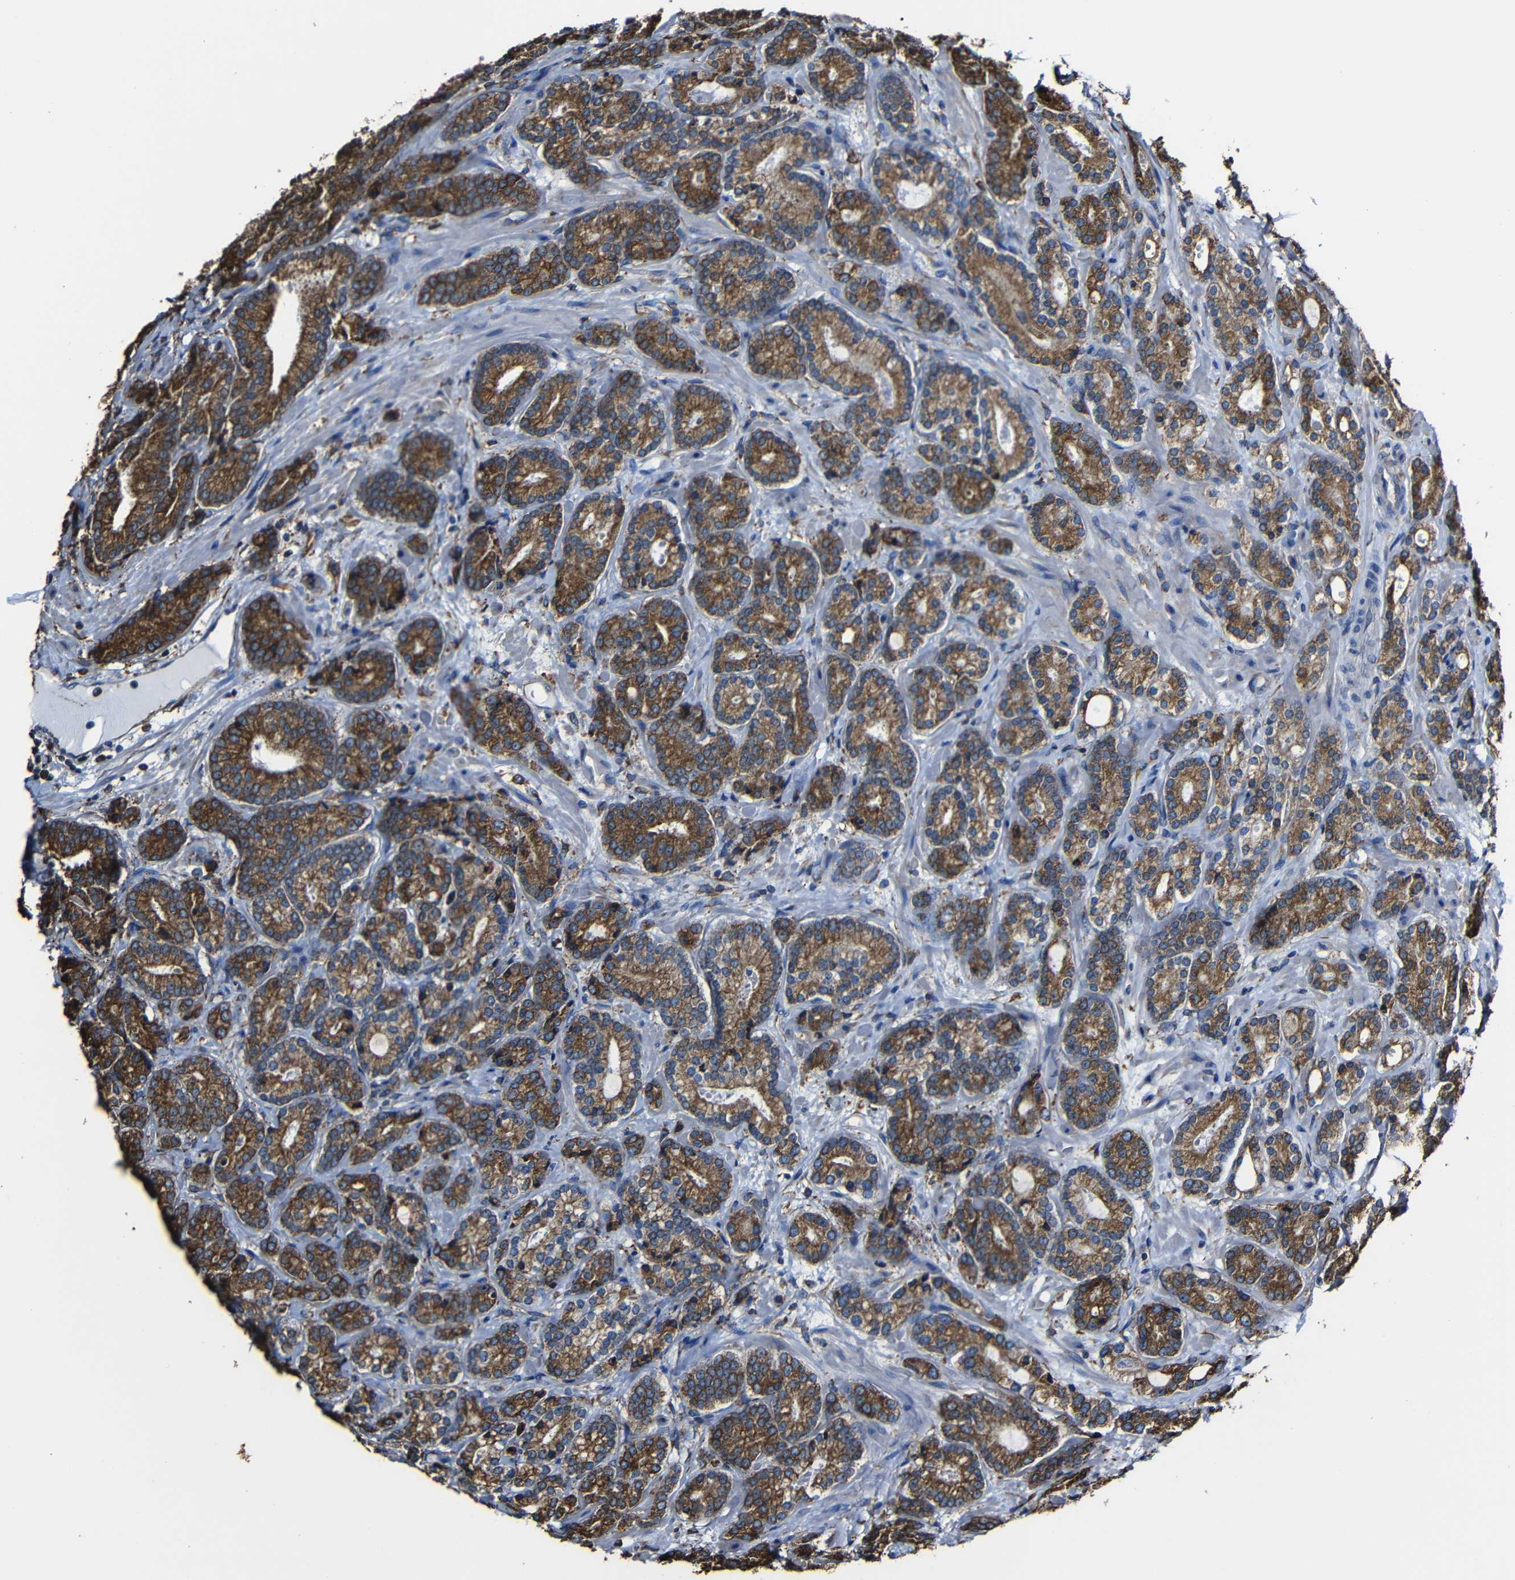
{"staining": {"intensity": "moderate", "quantity": ">75%", "location": "cytoplasmic/membranous"}, "tissue": "prostate cancer", "cell_type": "Tumor cells", "image_type": "cancer", "snomed": [{"axis": "morphology", "description": "Adenocarcinoma, High grade"}, {"axis": "topography", "description": "Prostate"}], "caption": "Human prostate high-grade adenocarcinoma stained with a protein marker demonstrates moderate staining in tumor cells.", "gene": "PPIB", "patient": {"sex": "male", "age": 61}}